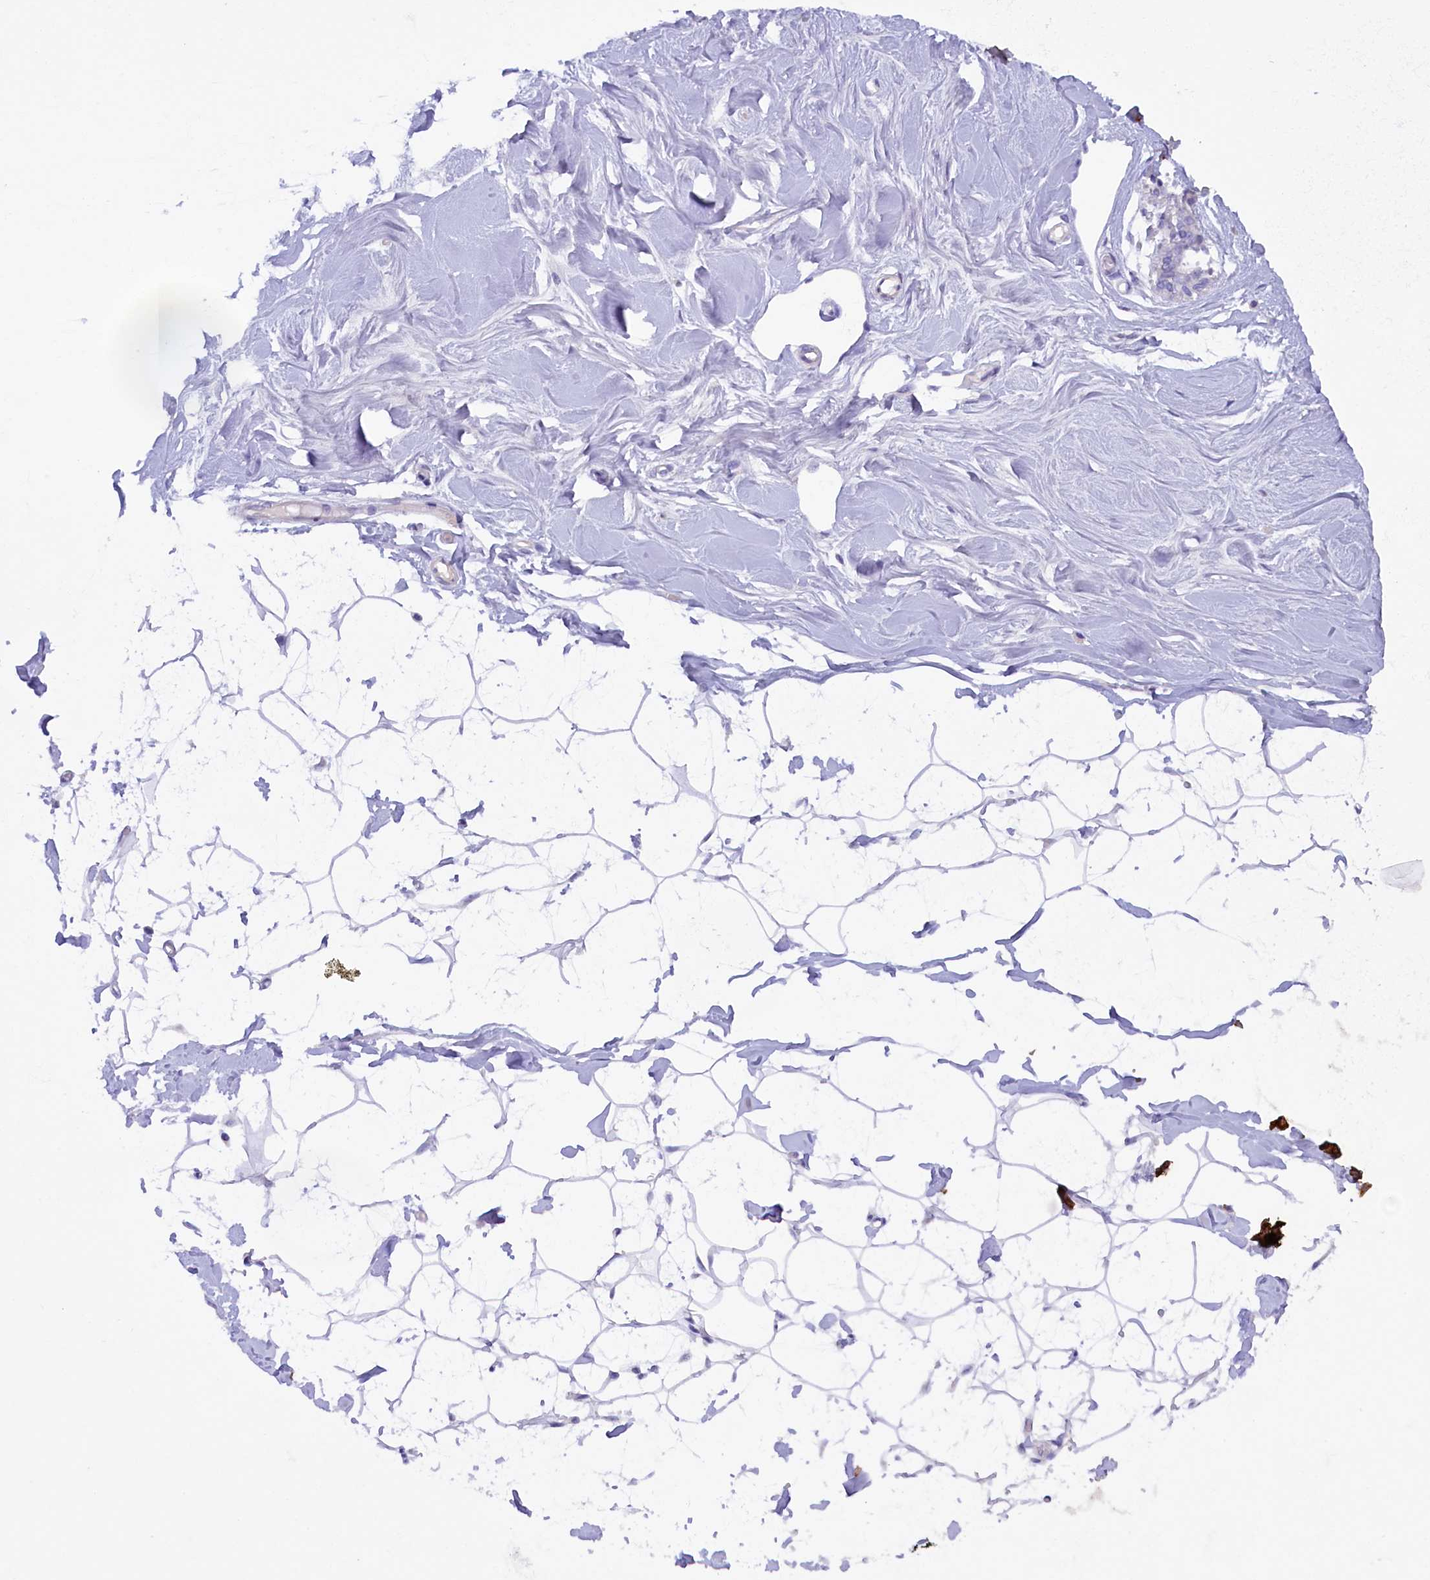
{"staining": {"intensity": "negative", "quantity": "none", "location": "none"}, "tissue": "breast", "cell_type": "Adipocytes", "image_type": "normal", "snomed": [{"axis": "morphology", "description": "Normal tissue, NOS"}, {"axis": "topography", "description": "Breast"}], "caption": "Immunohistochemical staining of unremarkable breast displays no significant expression in adipocytes. (DAB immunohistochemistry (IHC), high magnification).", "gene": "ZSWIM4", "patient": {"sex": "female", "age": 27}}